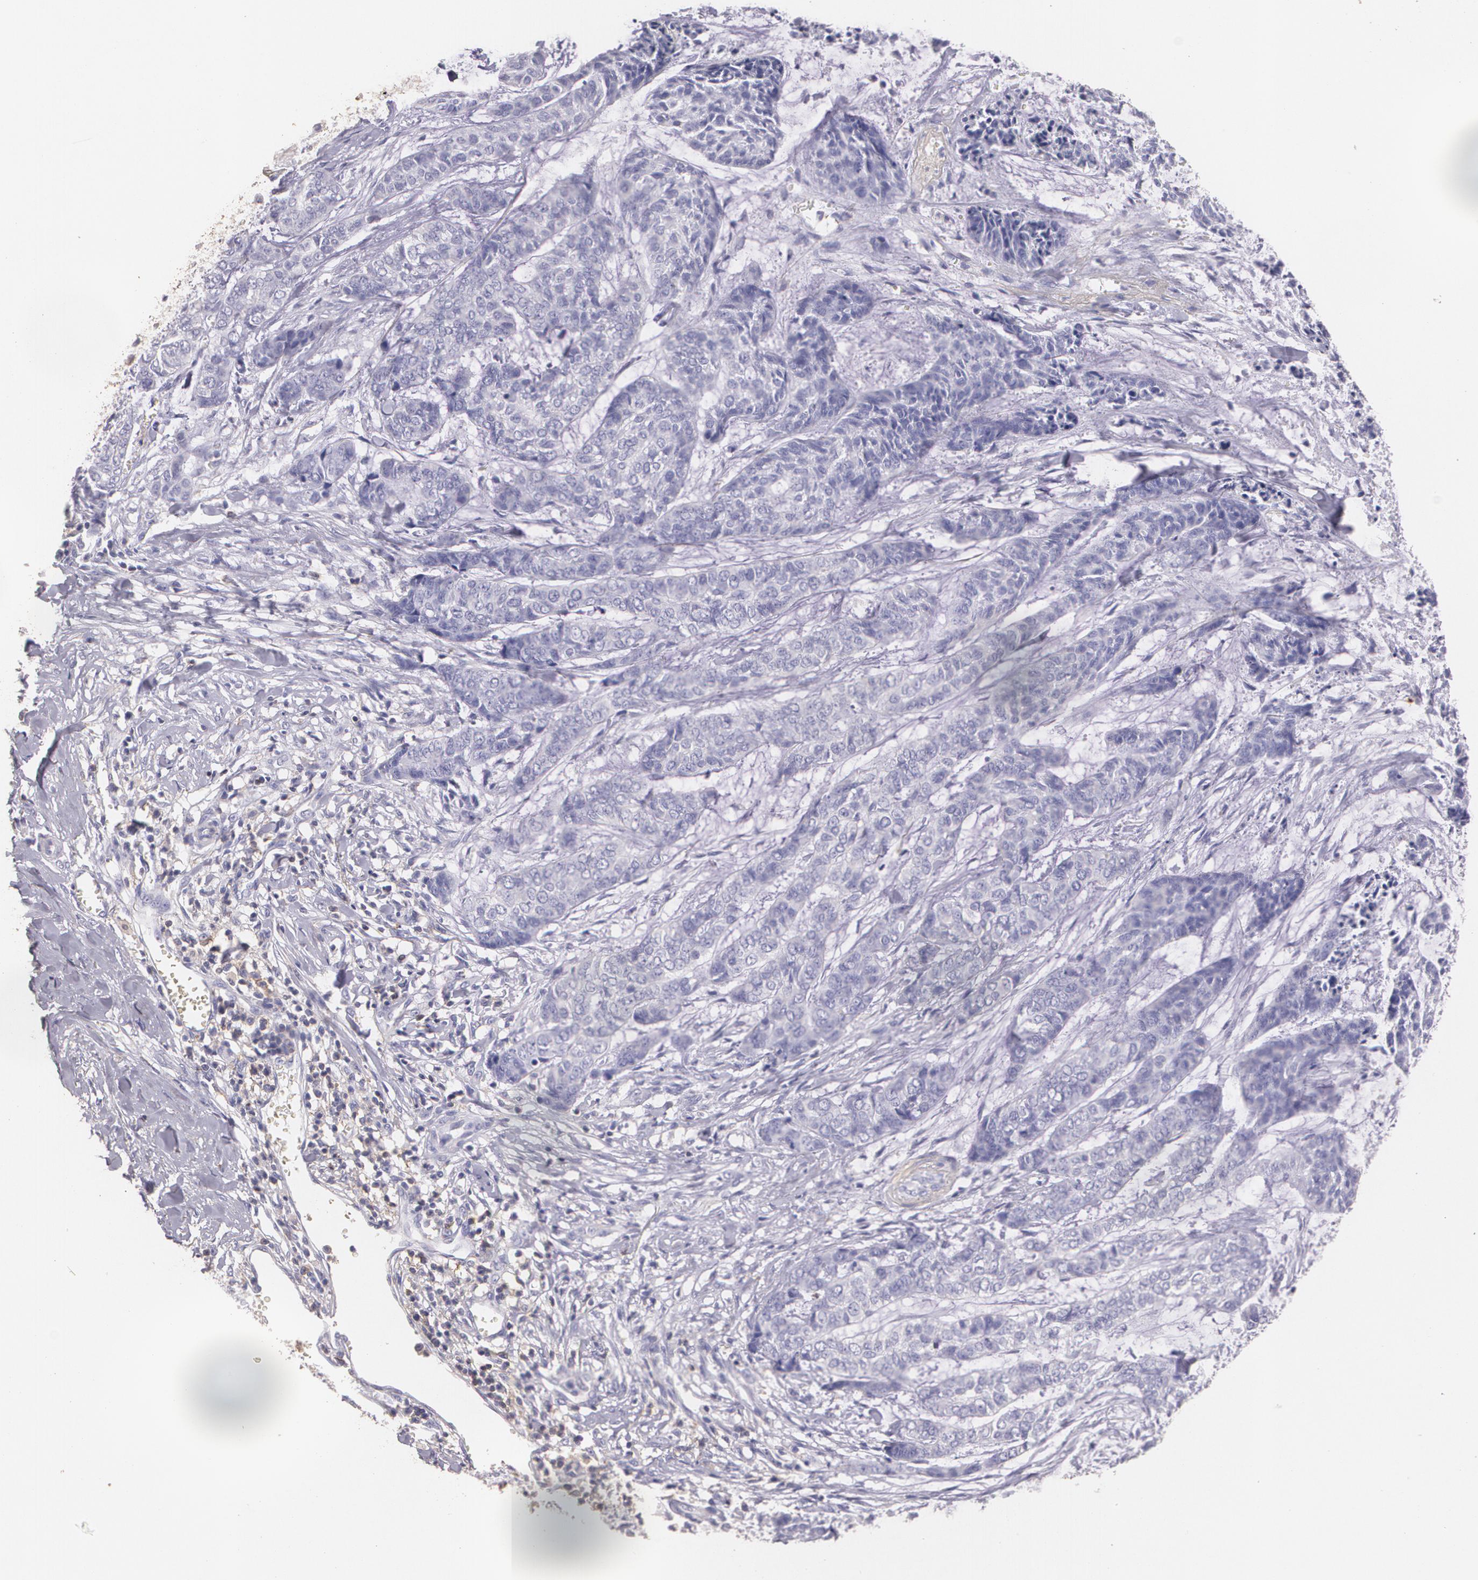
{"staining": {"intensity": "negative", "quantity": "none", "location": "none"}, "tissue": "skin cancer", "cell_type": "Tumor cells", "image_type": "cancer", "snomed": [{"axis": "morphology", "description": "Basal cell carcinoma"}, {"axis": "topography", "description": "Skin"}], "caption": "This is an immunohistochemistry (IHC) image of basal cell carcinoma (skin). There is no staining in tumor cells.", "gene": "TGFBR1", "patient": {"sex": "female", "age": 64}}